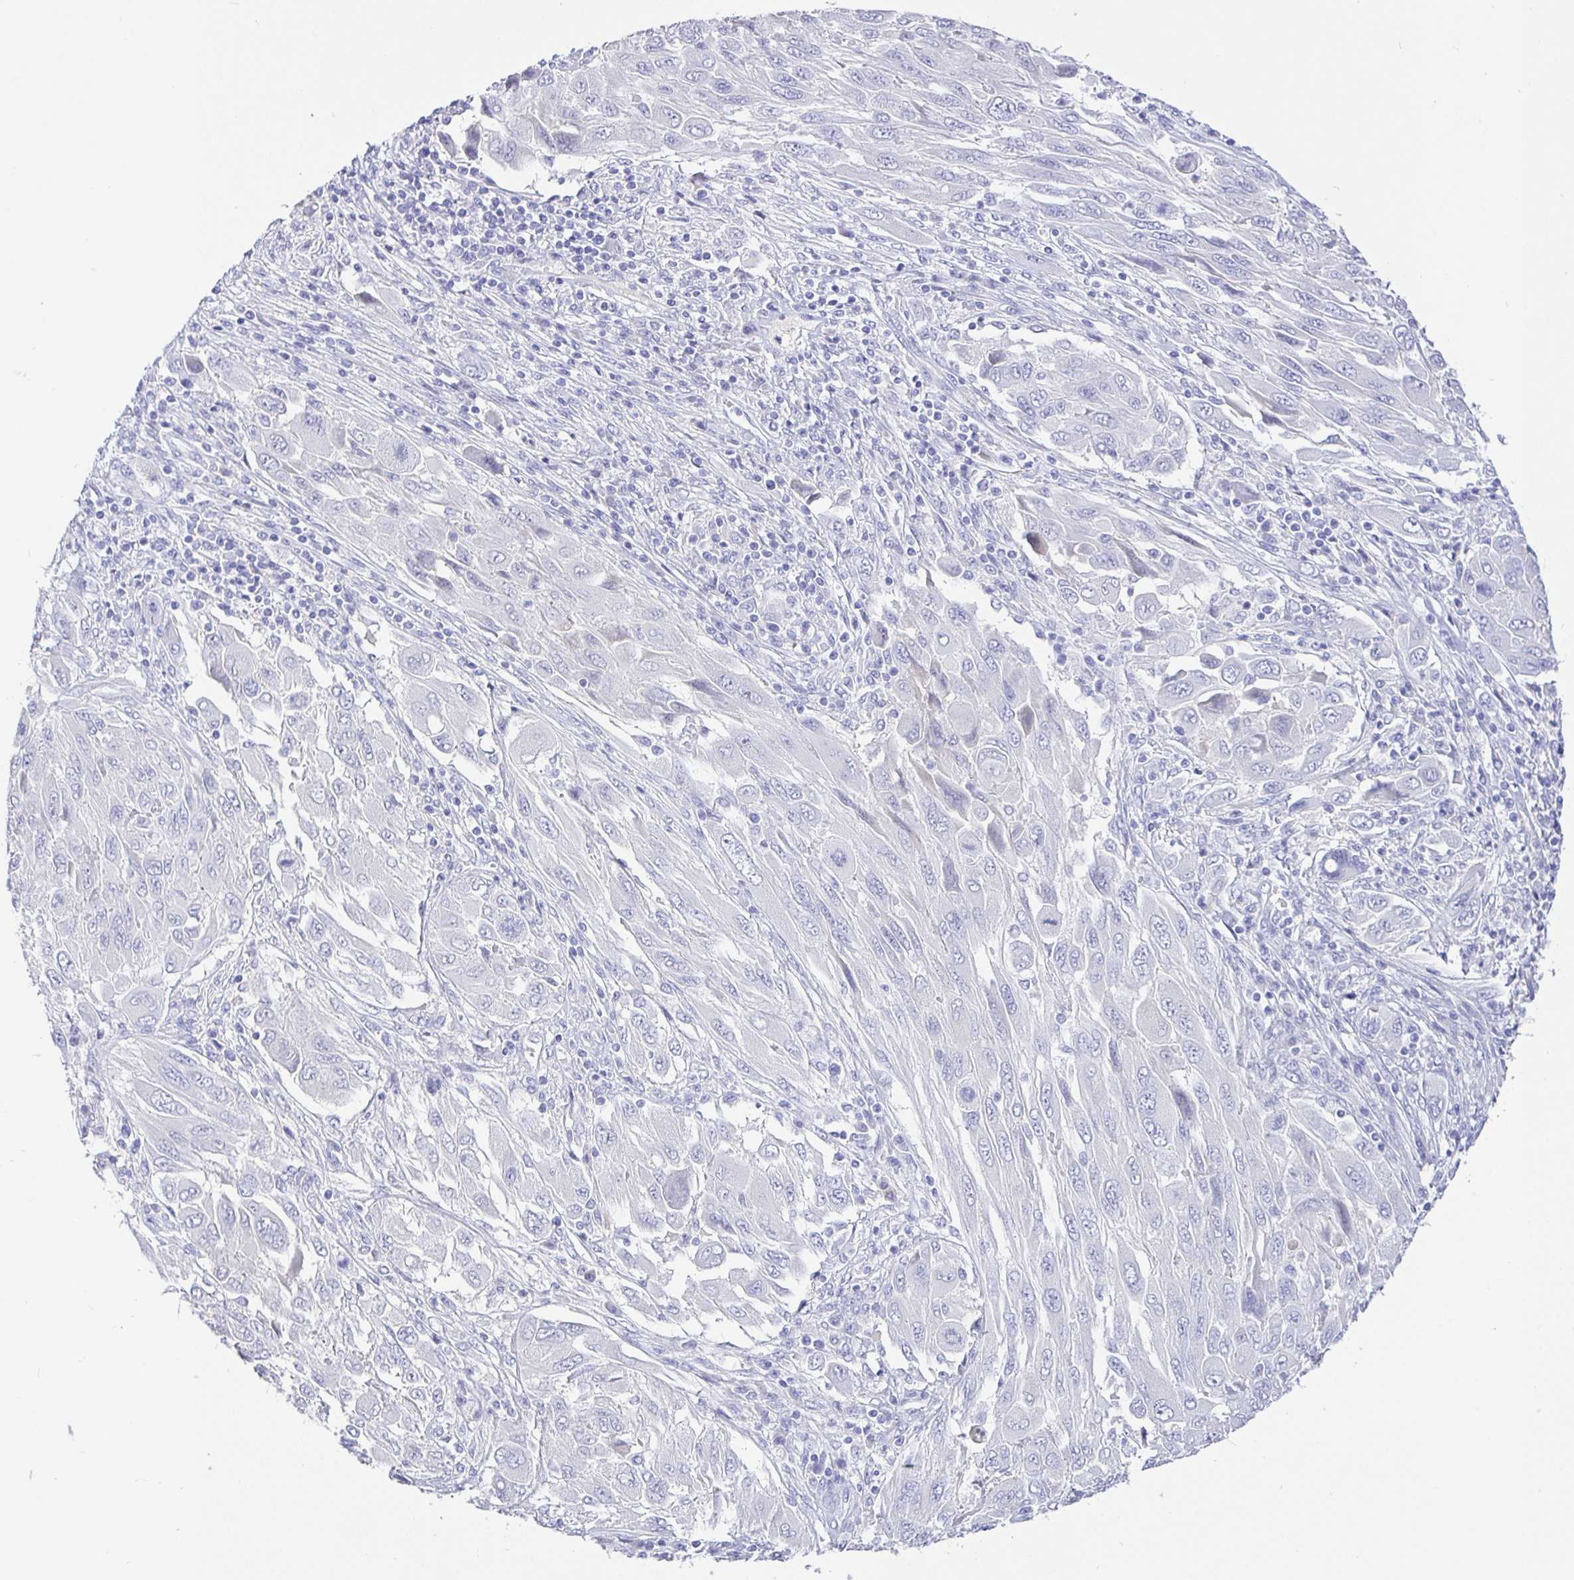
{"staining": {"intensity": "negative", "quantity": "none", "location": "none"}, "tissue": "melanoma", "cell_type": "Tumor cells", "image_type": "cancer", "snomed": [{"axis": "morphology", "description": "Malignant melanoma, NOS"}, {"axis": "topography", "description": "Skin"}], "caption": "Immunohistochemistry (IHC) micrograph of human melanoma stained for a protein (brown), which displays no staining in tumor cells.", "gene": "TPTE", "patient": {"sex": "female", "age": 91}}